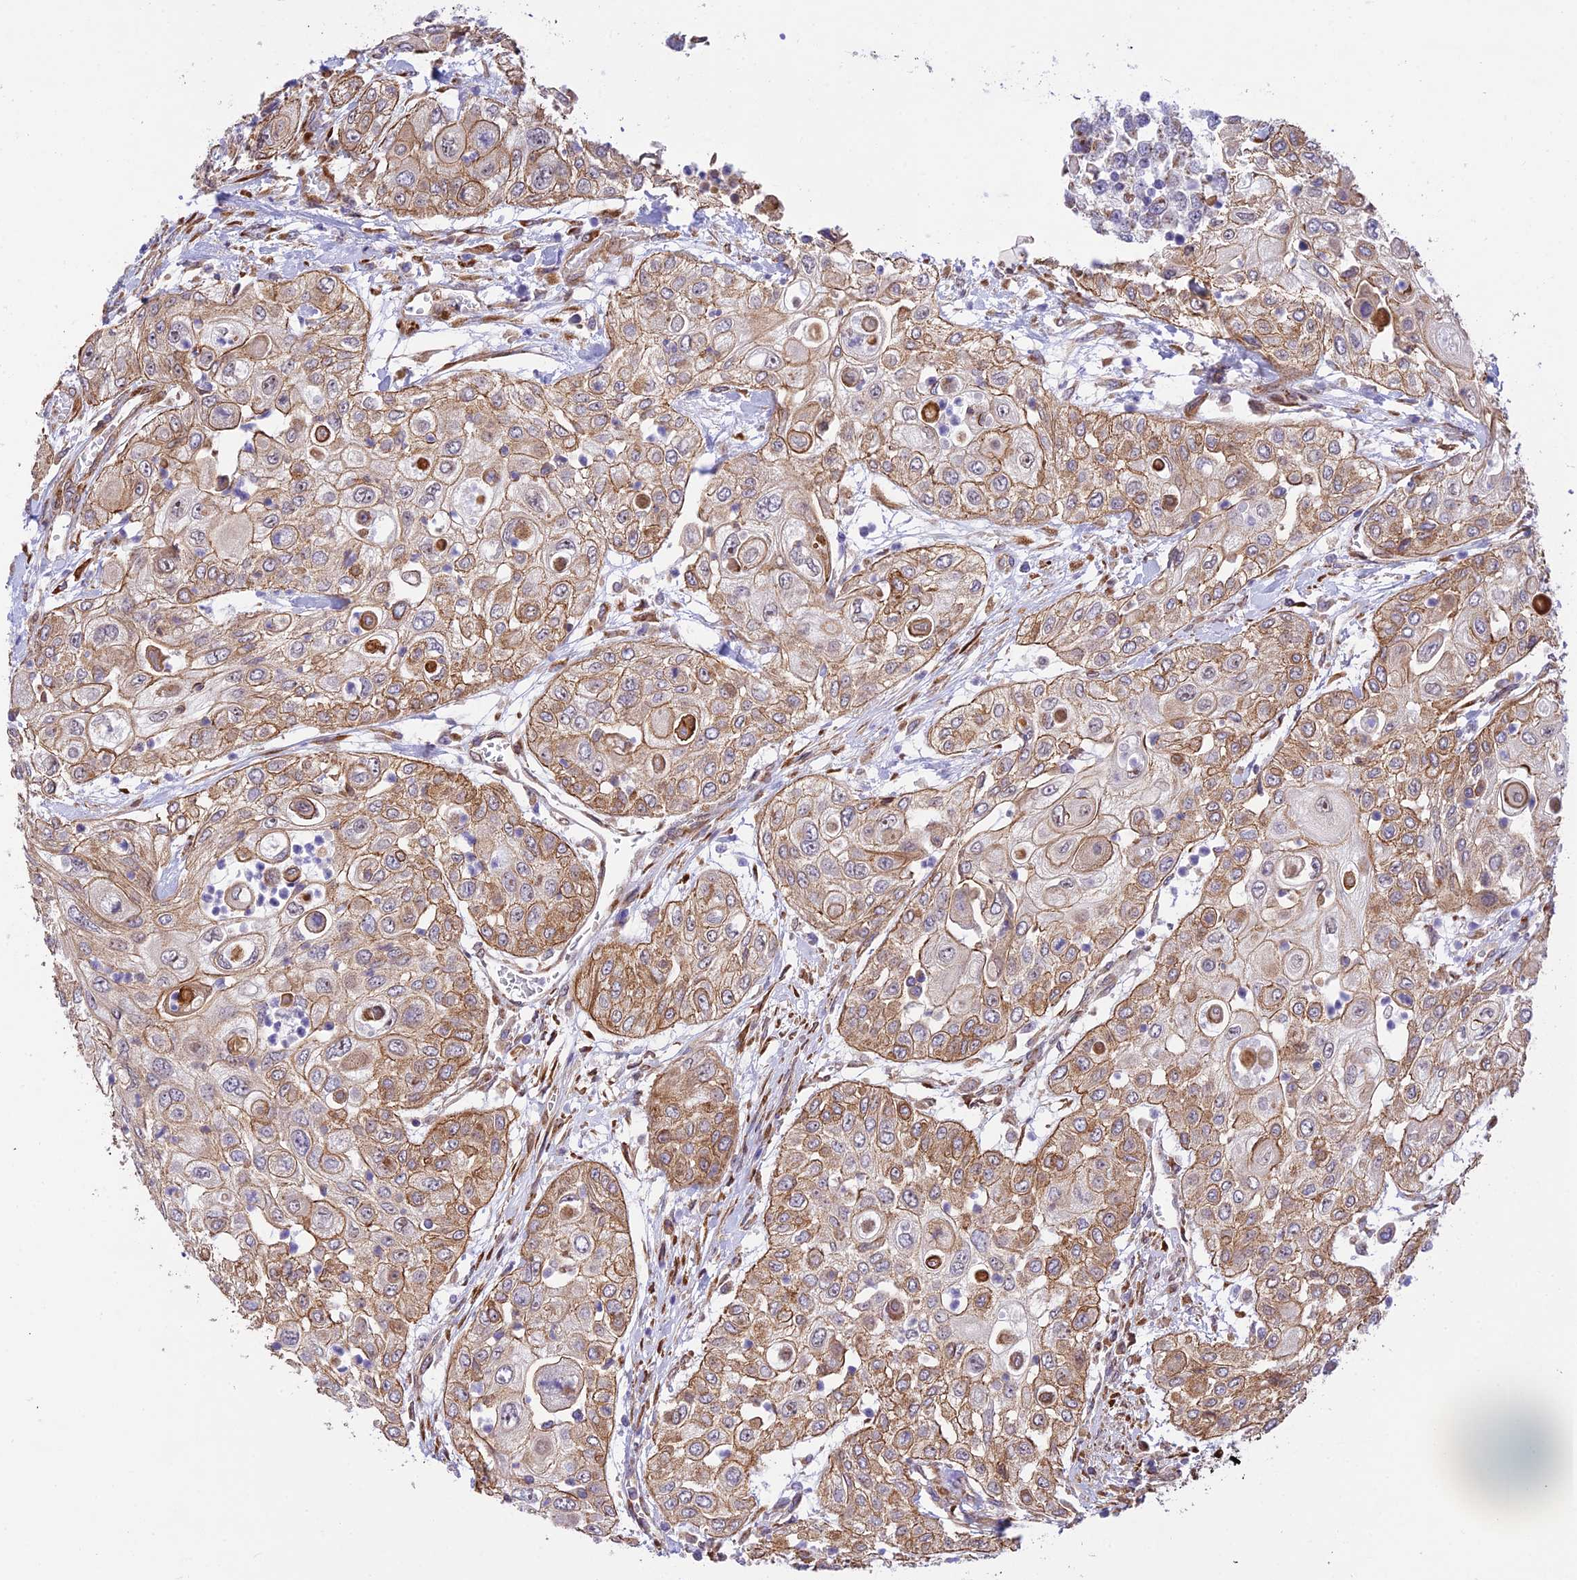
{"staining": {"intensity": "moderate", "quantity": ">75%", "location": "cytoplasmic/membranous"}, "tissue": "urothelial cancer", "cell_type": "Tumor cells", "image_type": "cancer", "snomed": [{"axis": "morphology", "description": "Urothelial carcinoma, High grade"}, {"axis": "topography", "description": "Urinary bladder"}], "caption": "Moderate cytoplasmic/membranous protein positivity is identified in approximately >75% of tumor cells in urothelial carcinoma (high-grade). The staining was performed using DAB (3,3'-diaminobenzidine) to visualize the protein expression in brown, while the nuclei were stained in blue with hematoxylin (Magnification: 20x).", "gene": "EXOC3L4", "patient": {"sex": "female", "age": 79}}